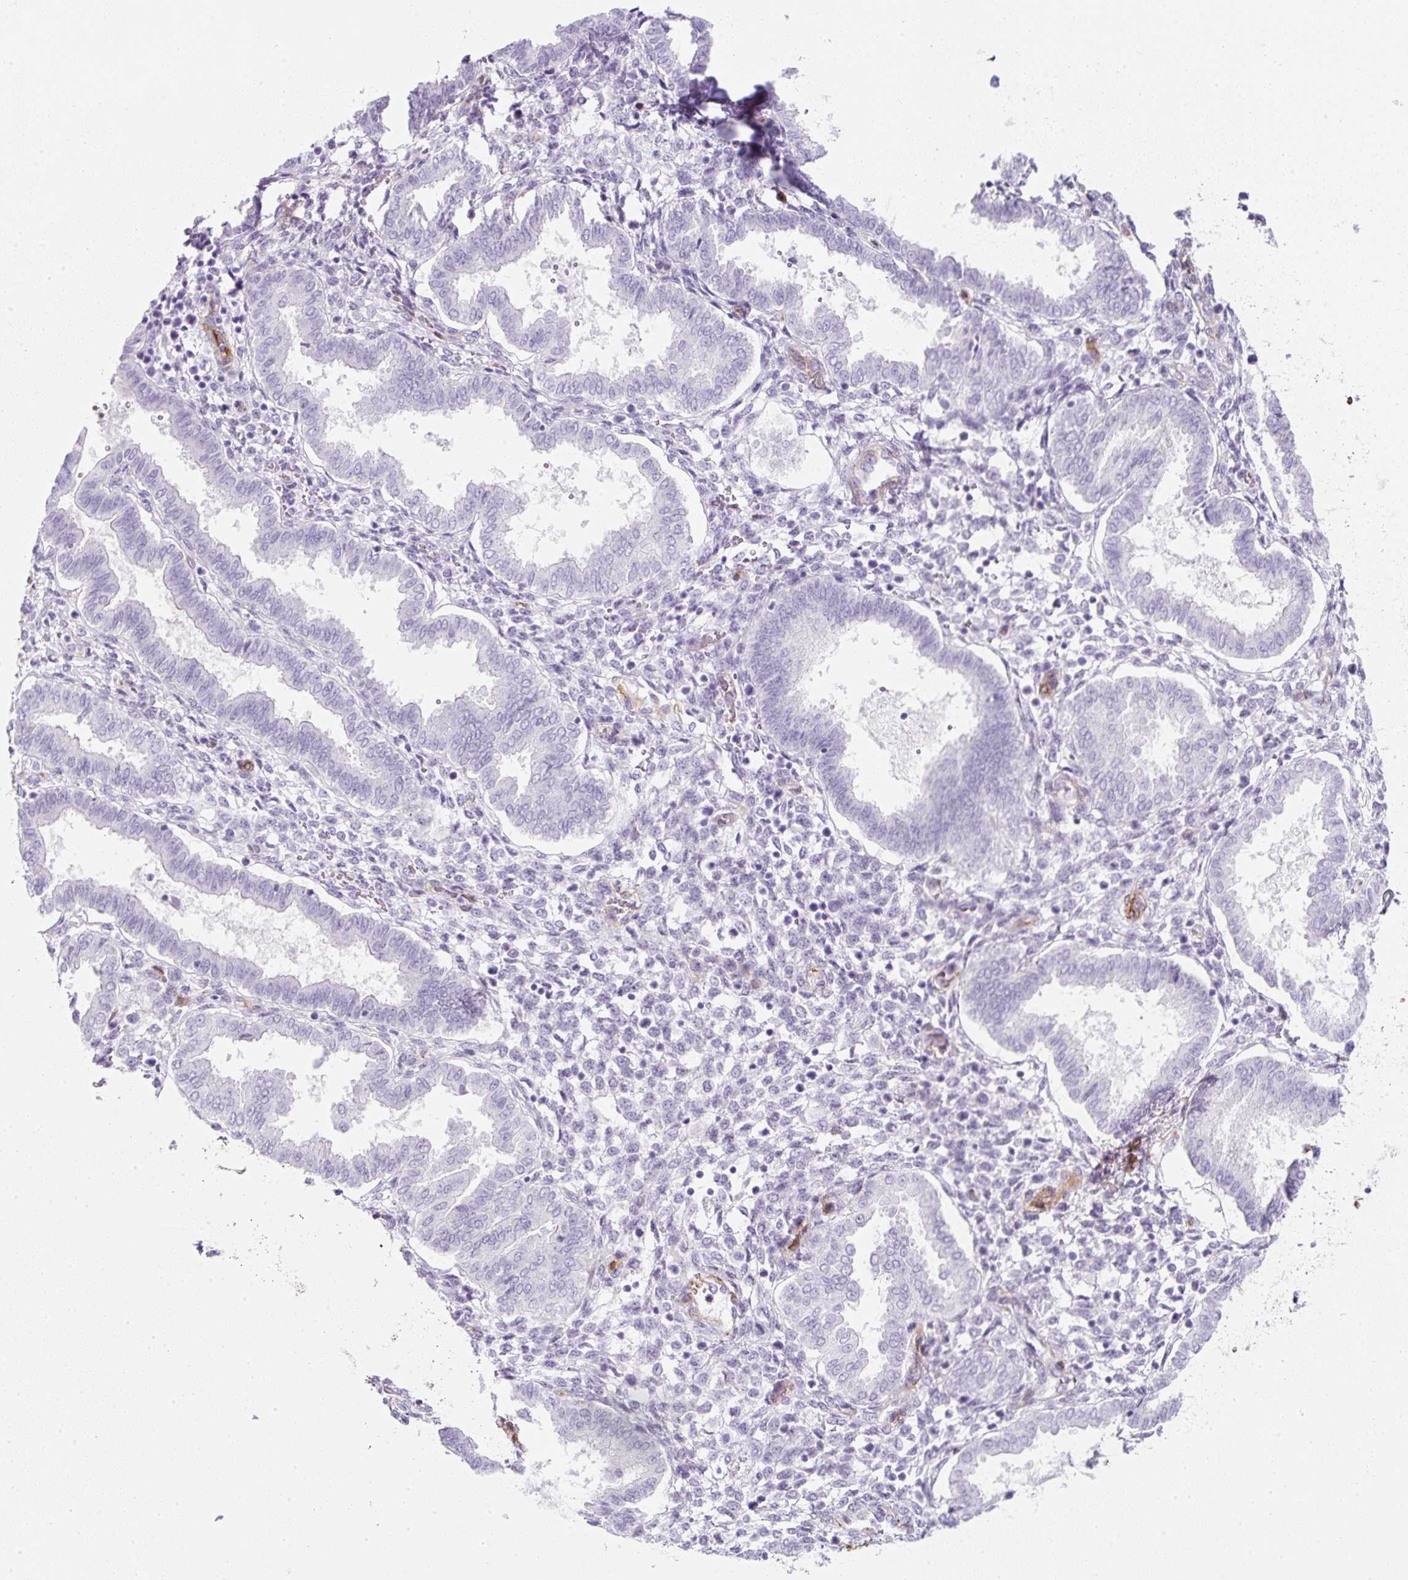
{"staining": {"intensity": "moderate", "quantity": "25%-75%", "location": "cytoplasmic/membranous"}, "tissue": "endometrium", "cell_type": "Cells in endometrial stroma", "image_type": "normal", "snomed": [{"axis": "morphology", "description": "Normal tissue, NOS"}, {"axis": "topography", "description": "Endometrium"}], "caption": "A high-resolution histopathology image shows IHC staining of benign endometrium, which reveals moderate cytoplasmic/membranous staining in about 25%-75% of cells in endometrial stroma.", "gene": "CAVIN3", "patient": {"sex": "female", "age": 24}}